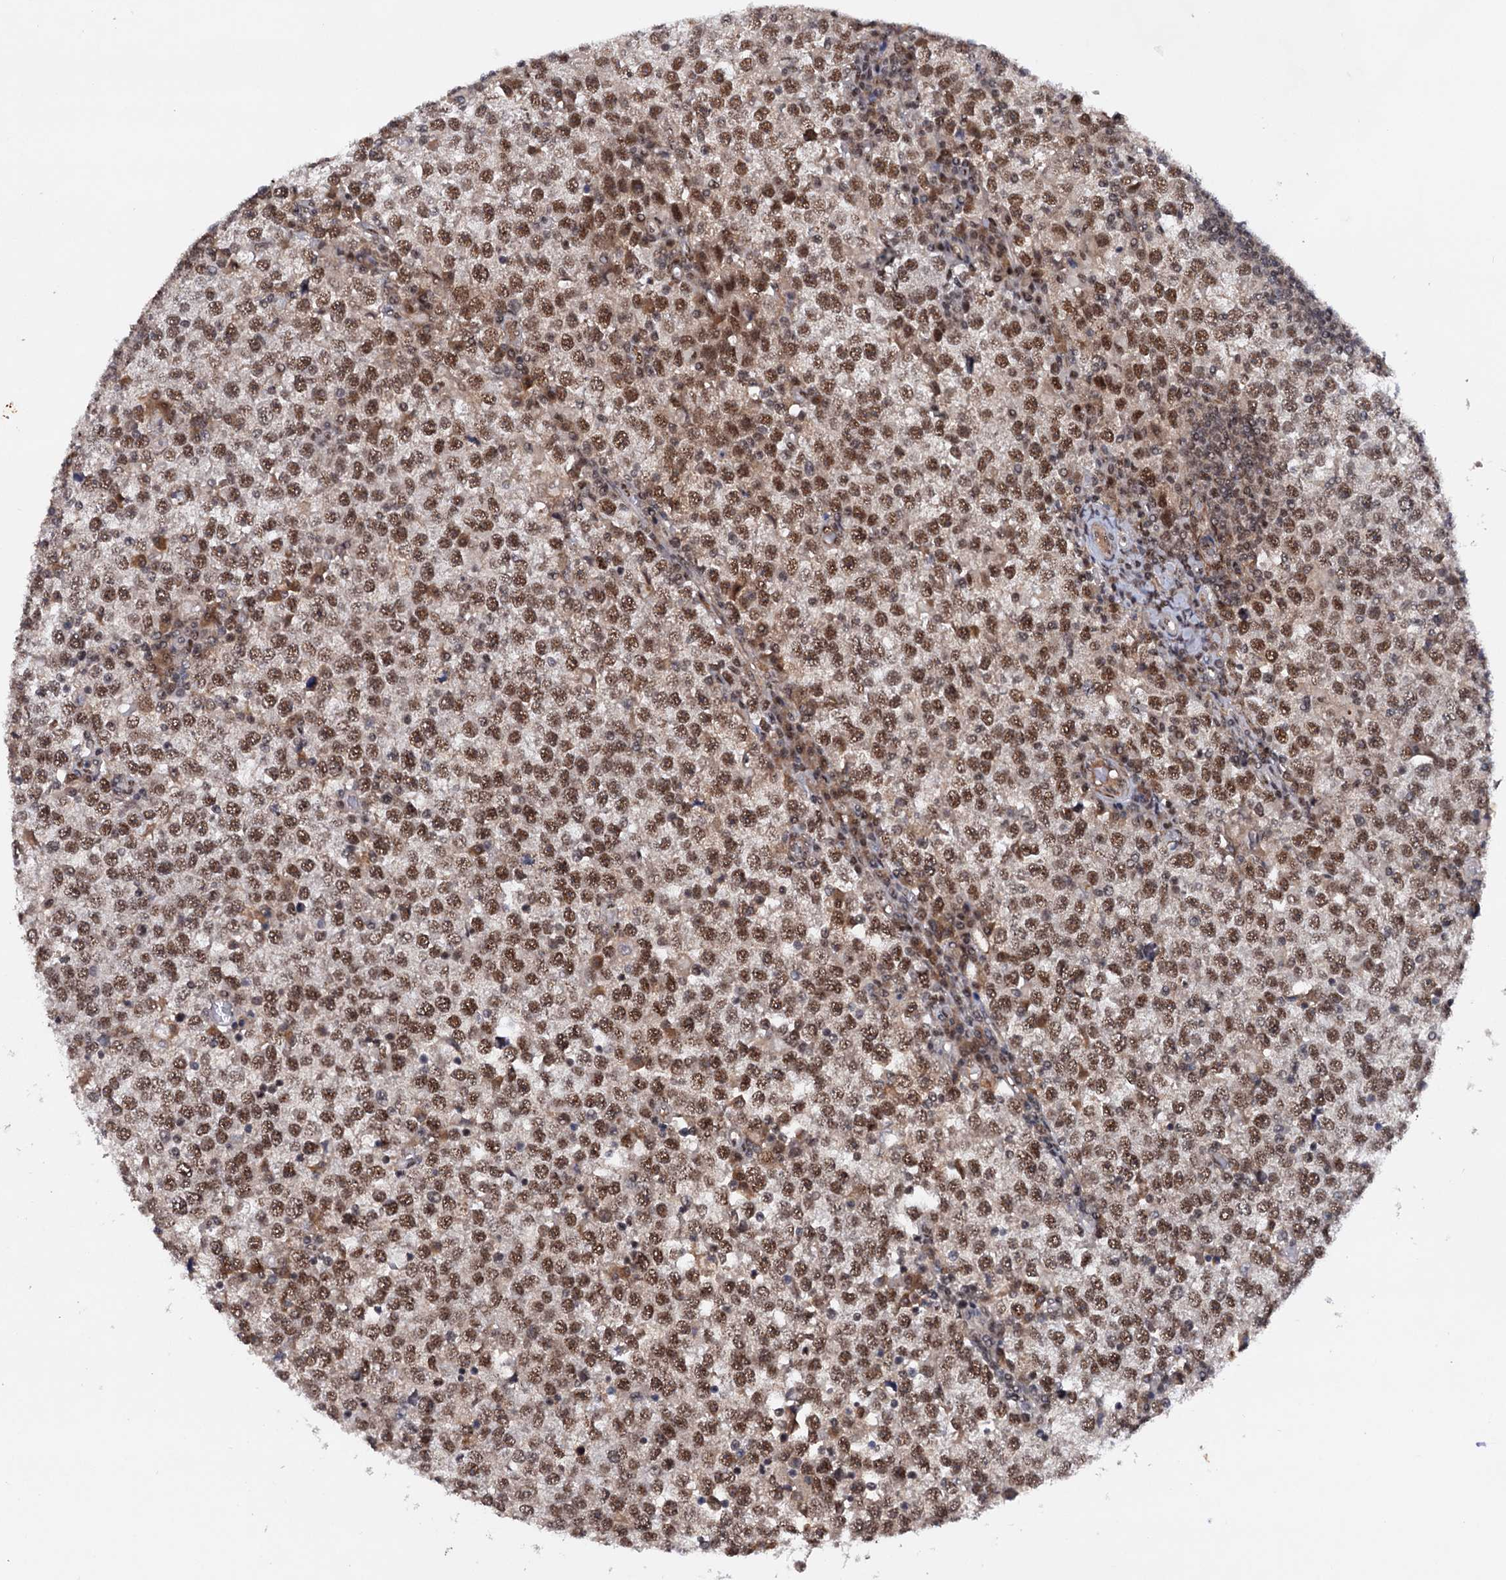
{"staining": {"intensity": "moderate", "quantity": ">75%", "location": "nuclear"}, "tissue": "testis cancer", "cell_type": "Tumor cells", "image_type": "cancer", "snomed": [{"axis": "morphology", "description": "Seminoma, NOS"}, {"axis": "topography", "description": "Testis"}], "caption": "Immunohistochemistry (IHC) of testis cancer (seminoma) shows medium levels of moderate nuclear expression in approximately >75% of tumor cells.", "gene": "TBC1D12", "patient": {"sex": "male", "age": 65}}